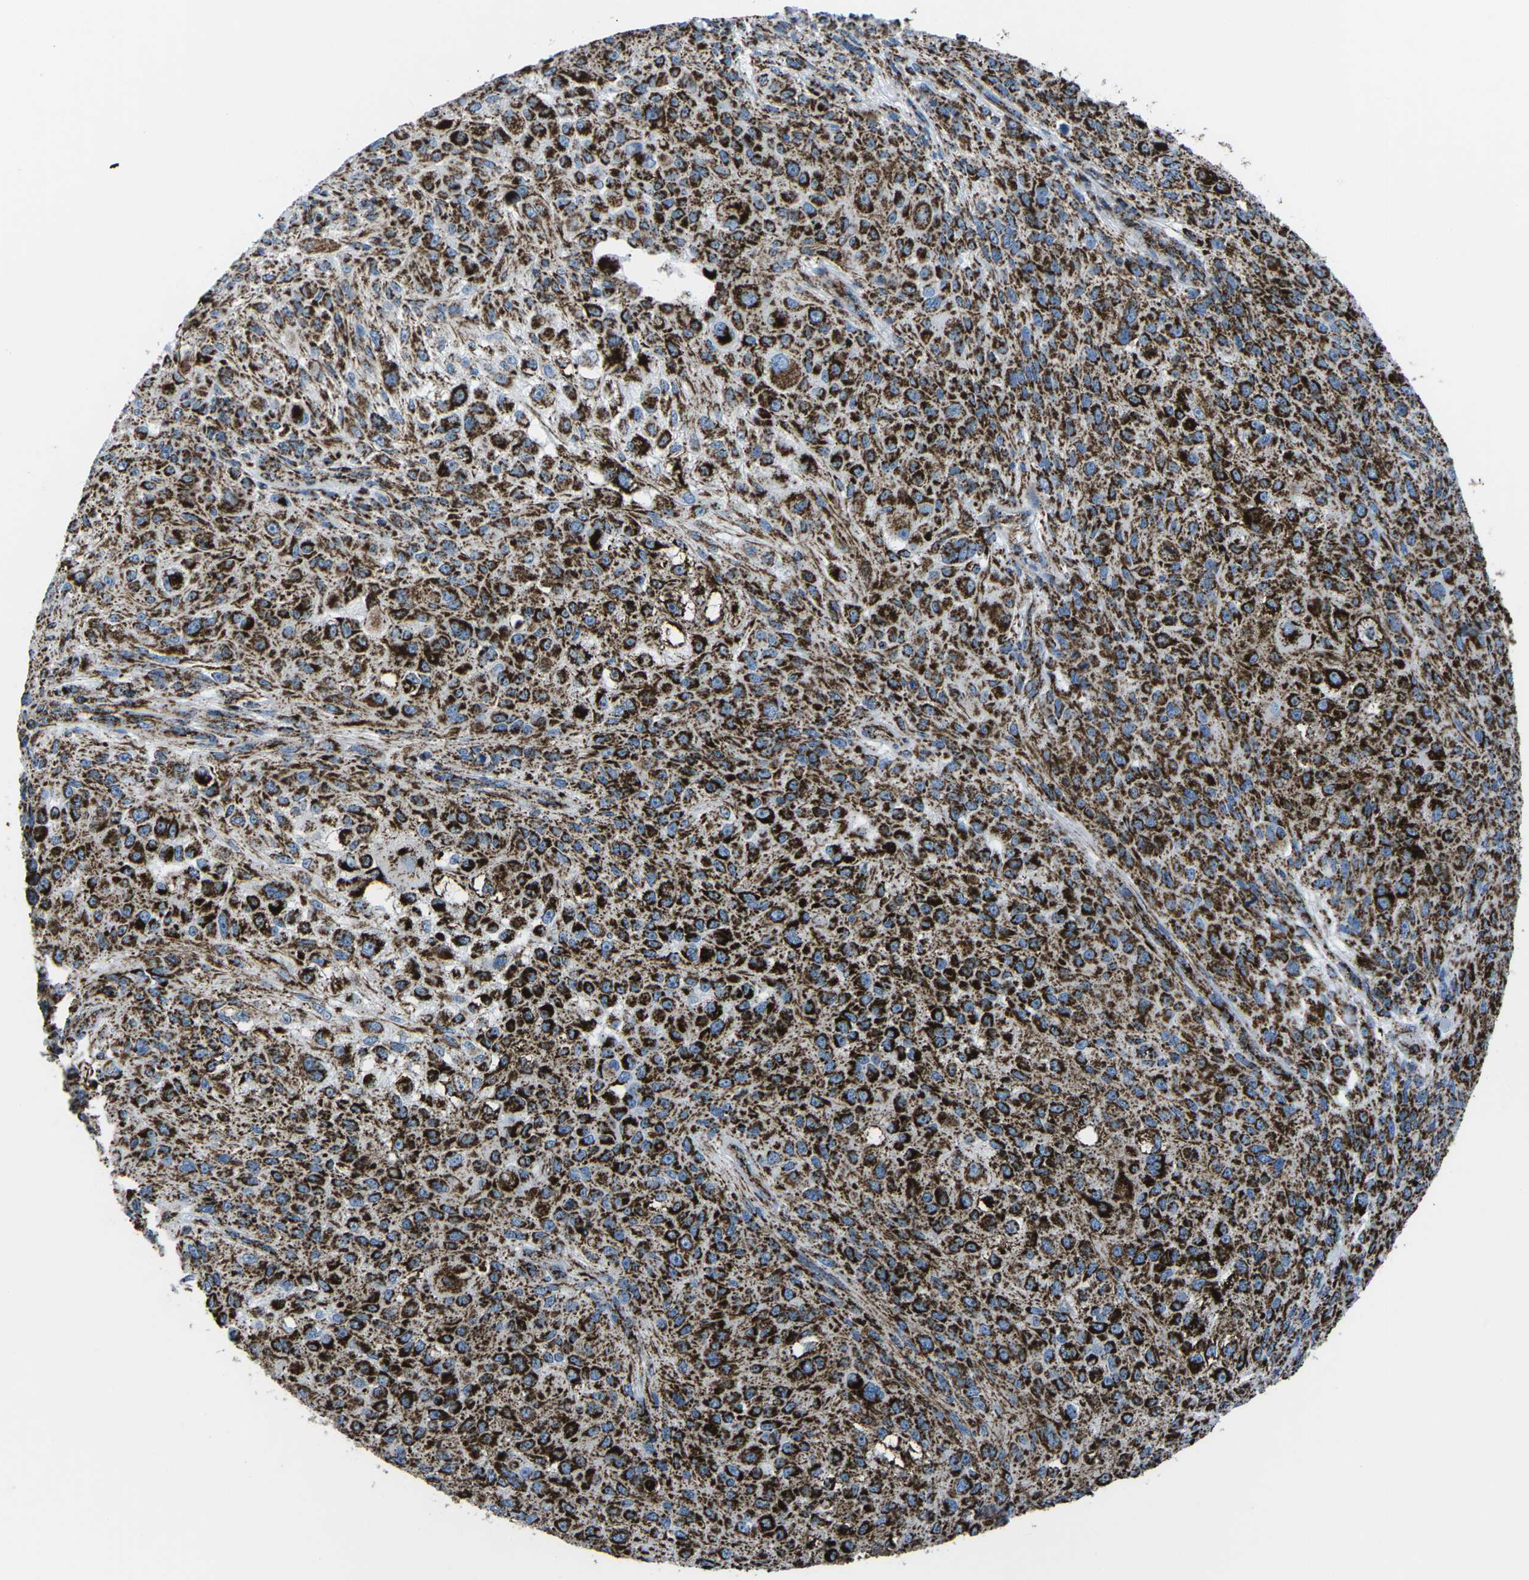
{"staining": {"intensity": "strong", "quantity": ">75%", "location": "cytoplasmic/membranous"}, "tissue": "melanoma", "cell_type": "Tumor cells", "image_type": "cancer", "snomed": [{"axis": "morphology", "description": "Necrosis, NOS"}, {"axis": "morphology", "description": "Malignant melanoma, NOS"}, {"axis": "topography", "description": "Skin"}], "caption": "Human melanoma stained with a protein marker displays strong staining in tumor cells.", "gene": "MT-CO2", "patient": {"sex": "female", "age": 87}}